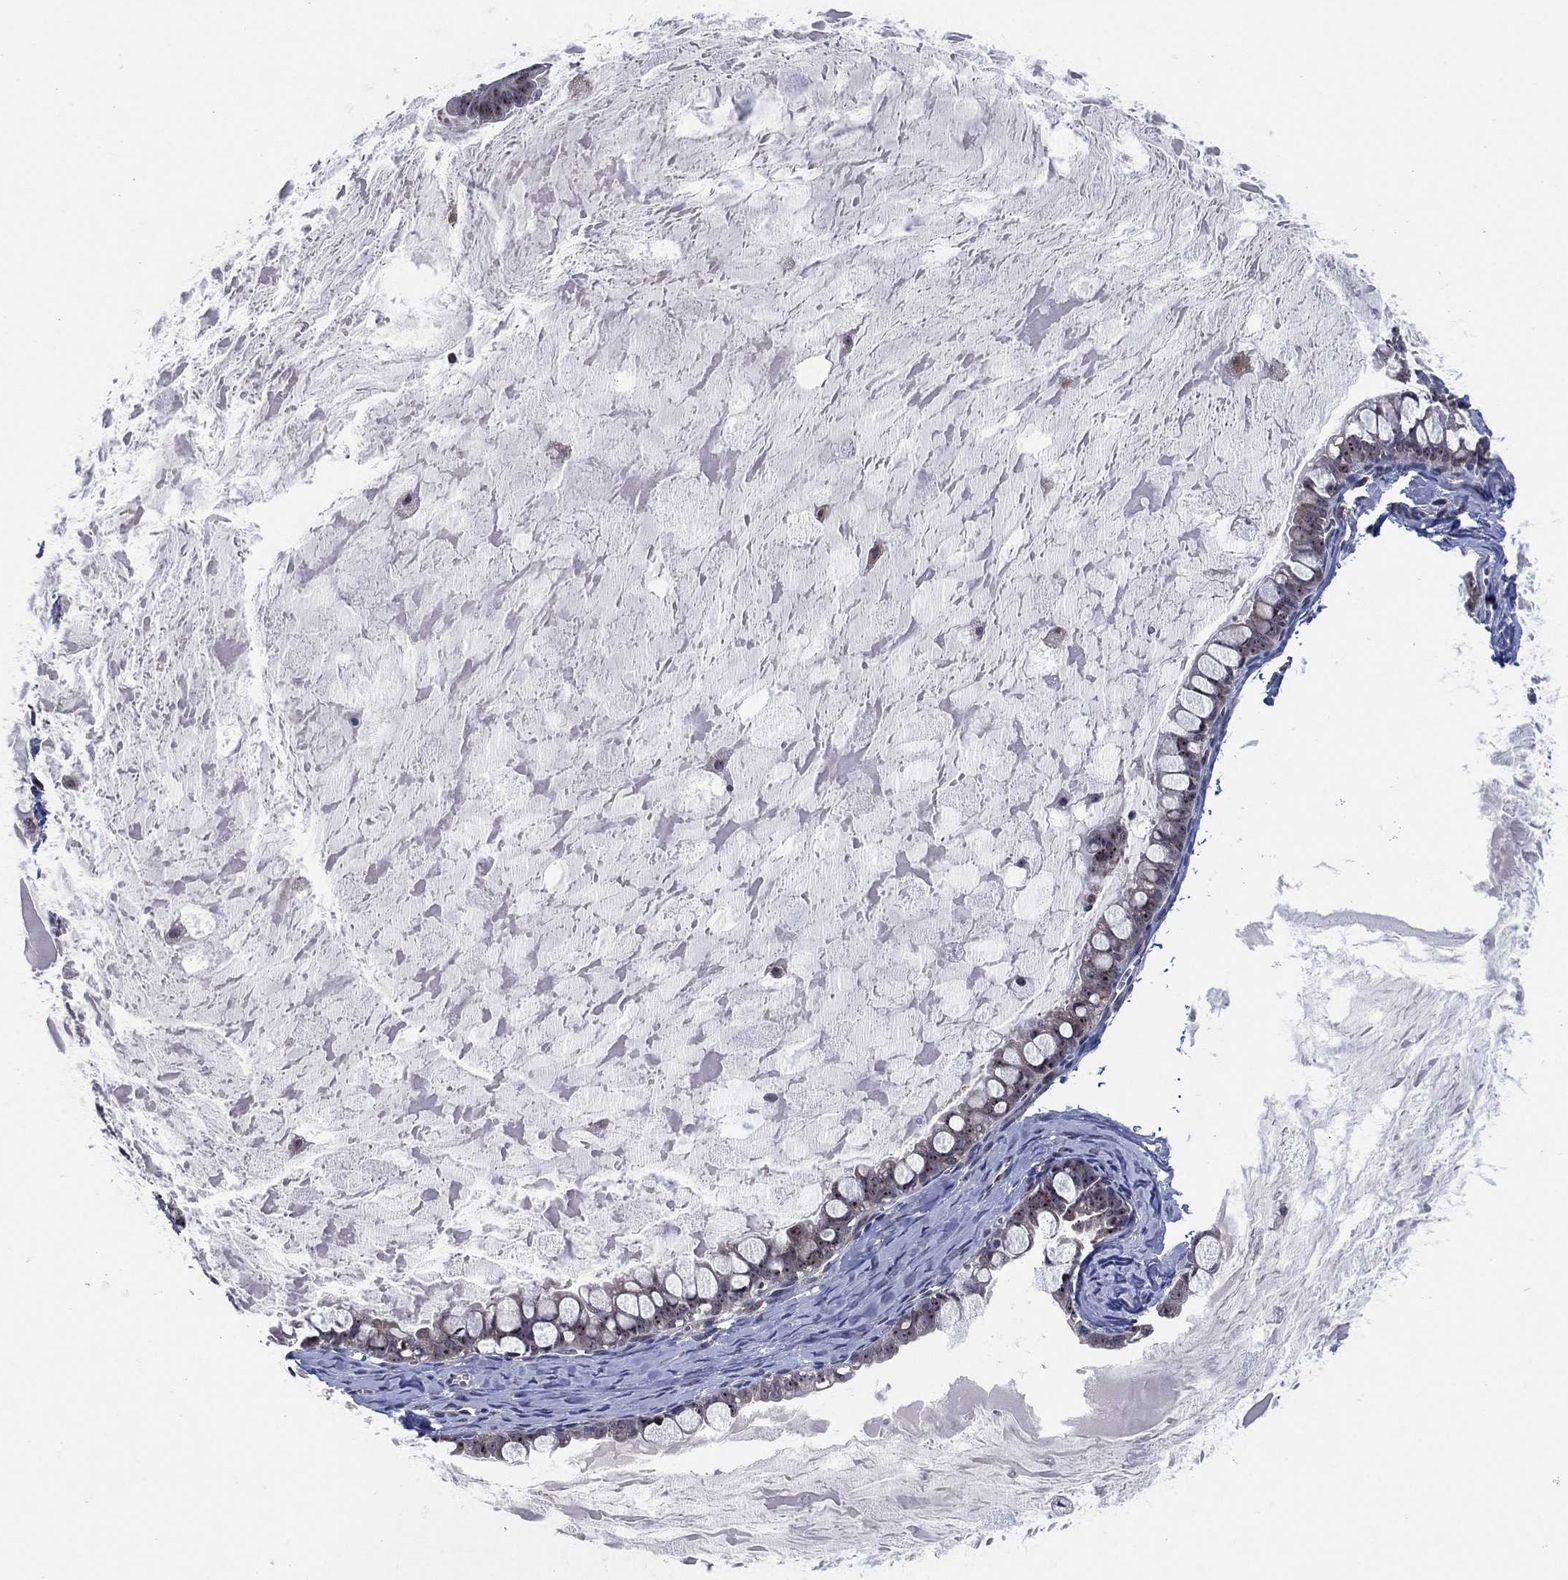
{"staining": {"intensity": "negative", "quantity": "none", "location": "none"}, "tissue": "ovarian cancer", "cell_type": "Tumor cells", "image_type": "cancer", "snomed": [{"axis": "morphology", "description": "Cystadenocarcinoma, mucinous, NOS"}, {"axis": "topography", "description": "Ovary"}], "caption": "Tumor cells are negative for protein expression in human mucinous cystadenocarcinoma (ovarian). (DAB immunohistochemistry (IHC) visualized using brightfield microscopy, high magnification).", "gene": "FAM104A", "patient": {"sex": "female", "age": 63}}